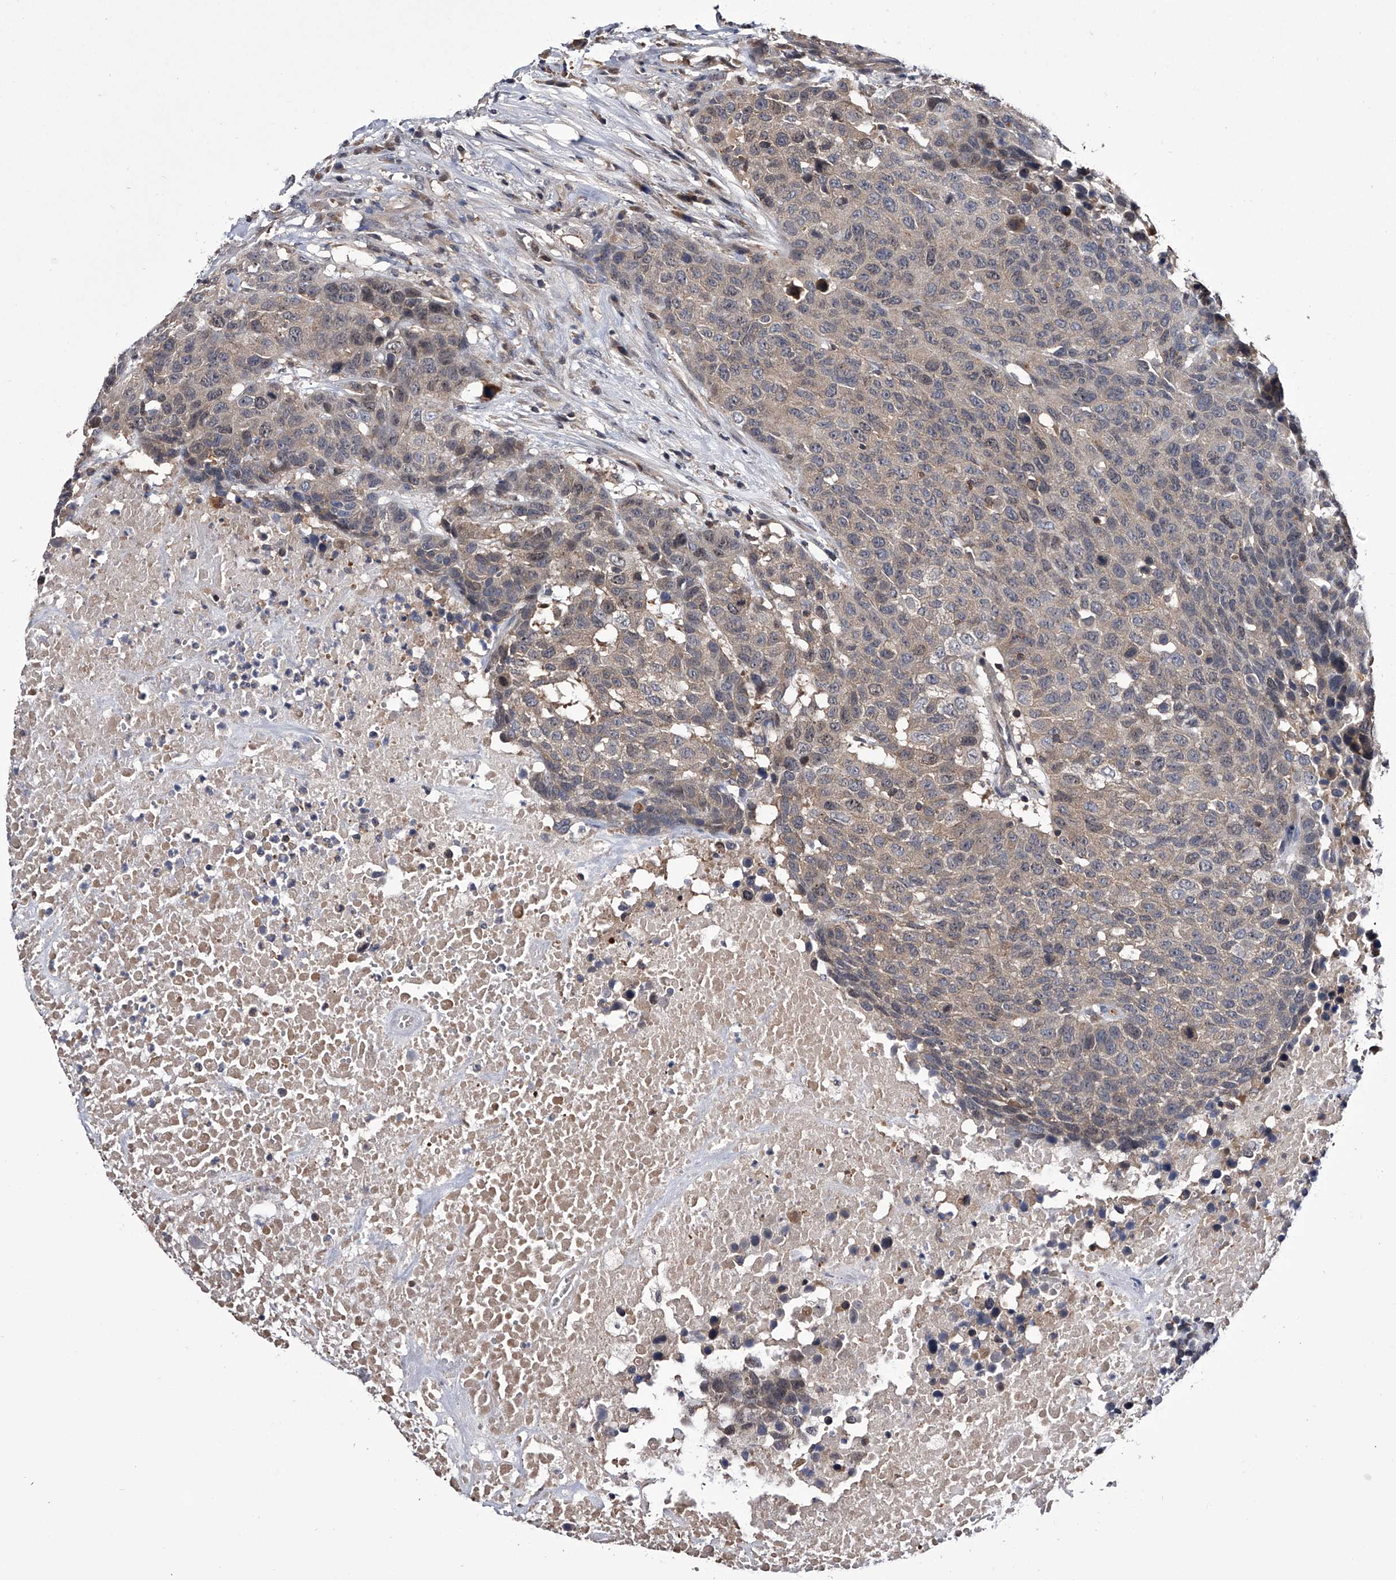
{"staining": {"intensity": "weak", "quantity": "<25%", "location": "cytoplasmic/membranous"}, "tissue": "head and neck cancer", "cell_type": "Tumor cells", "image_type": "cancer", "snomed": [{"axis": "morphology", "description": "Squamous cell carcinoma, NOS"}, {"axis": "topography", "description": "Head-Neck"}], "caption": "Image shows no protein positivity in tumor cells of head and neck cancer (squamous cell carcinoma) tissue.", "gene": "PAN3", "patient": {"sex": "male", "age": 66}}